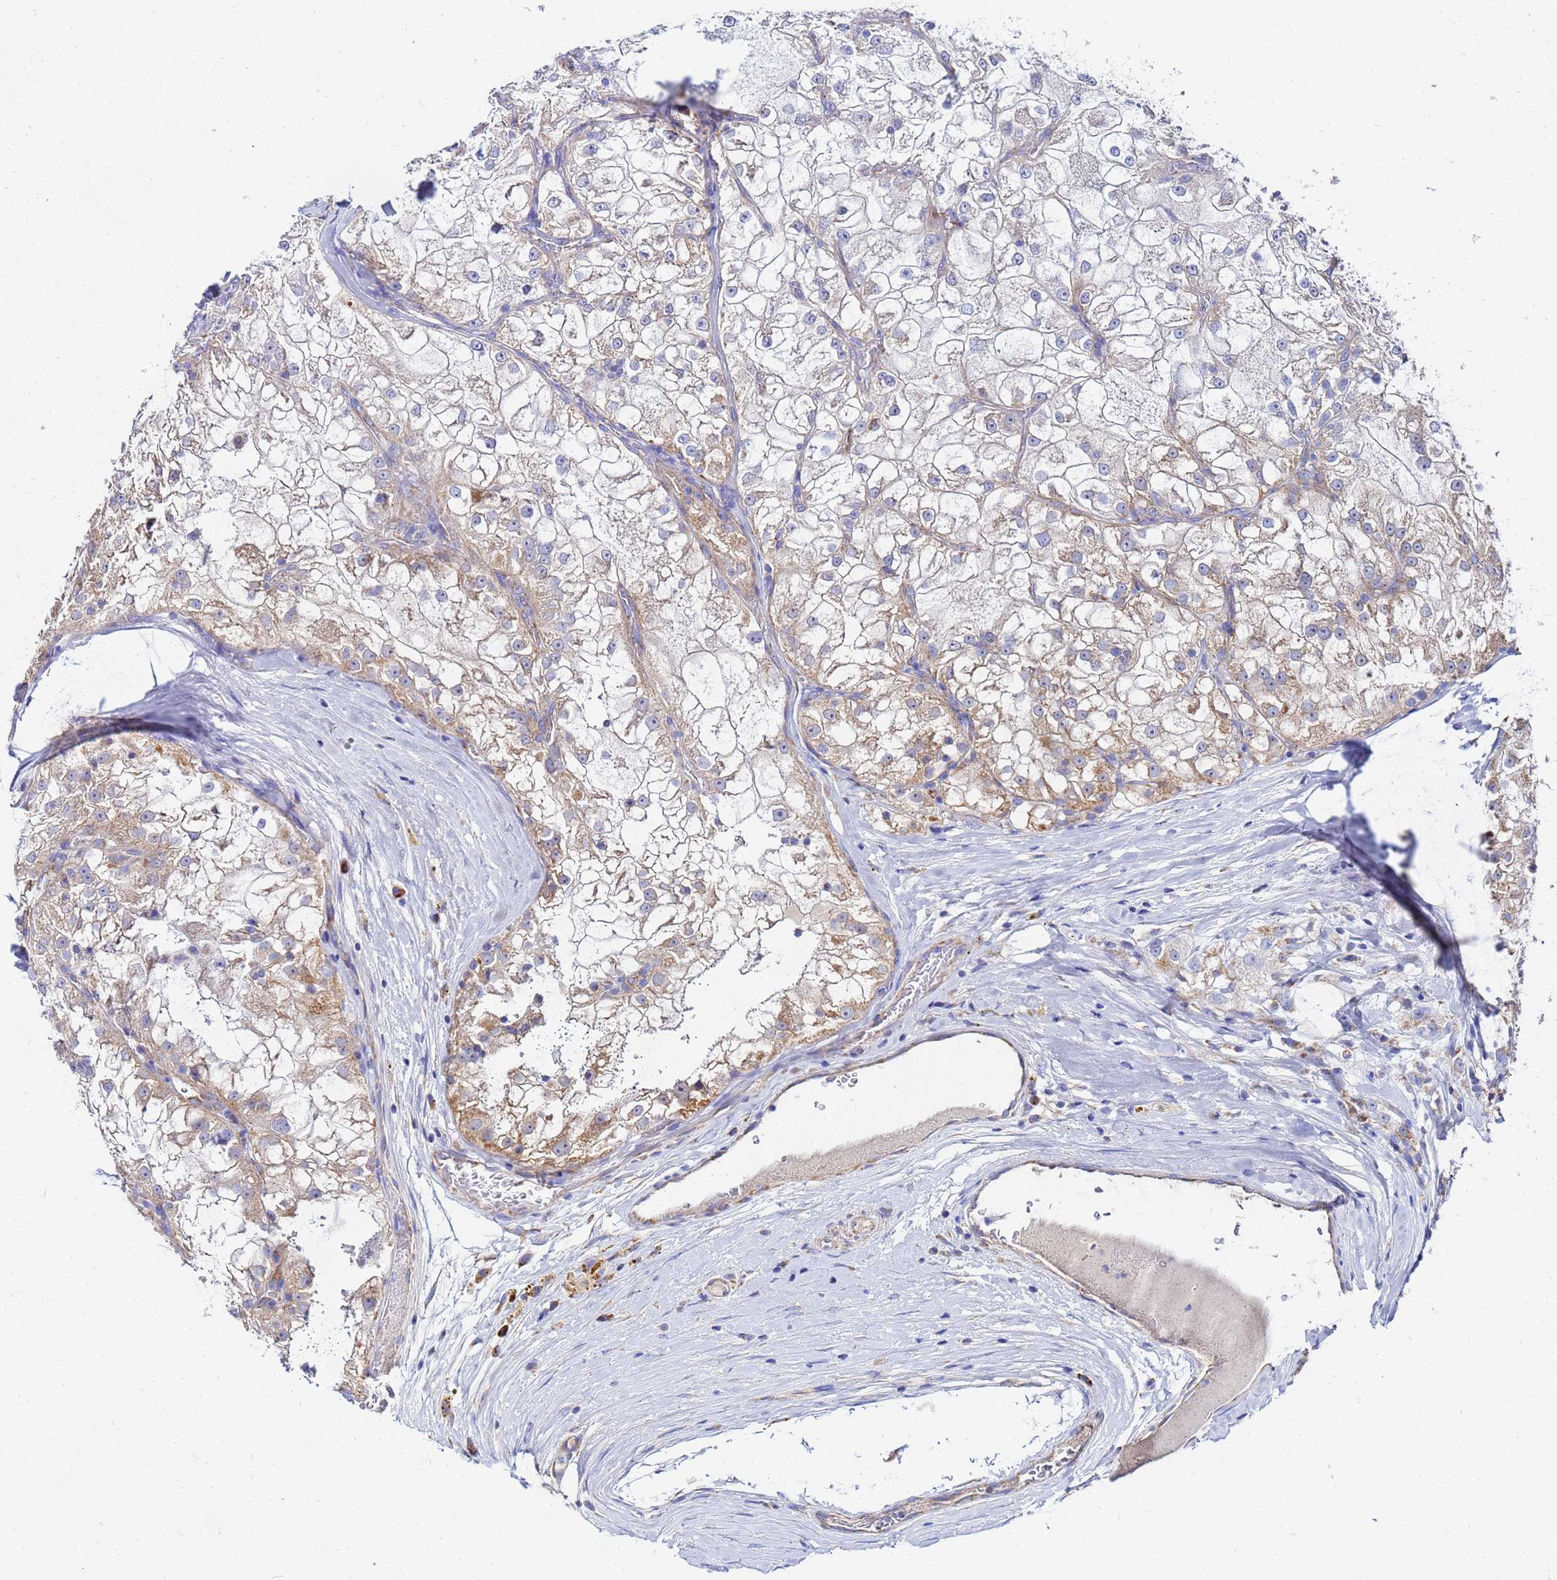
{"staining": {"intensity": "moderate", "quantity": "25%-75%", "location": "cytoplasmic/membranous"}, "tissue": "renal cancer", "cell_type": "Tumor cells", "image_type": "cancer", "snomed": [{"axis": "morphology", "description": "Adenocarcinoma, NOS"}, {"axis": "topography", "description": "Kidney"}], "caption": "DAB (3,3'-diaminobenzidine) immunohistochemical staining of adenocarcinoma (renal) reveals moderate cytoplasmic/membranous protein staining in about 25%-75% of tumor cells.", "gene": "FAHD2A", "patient": {"sex": "female", "age": 72}}